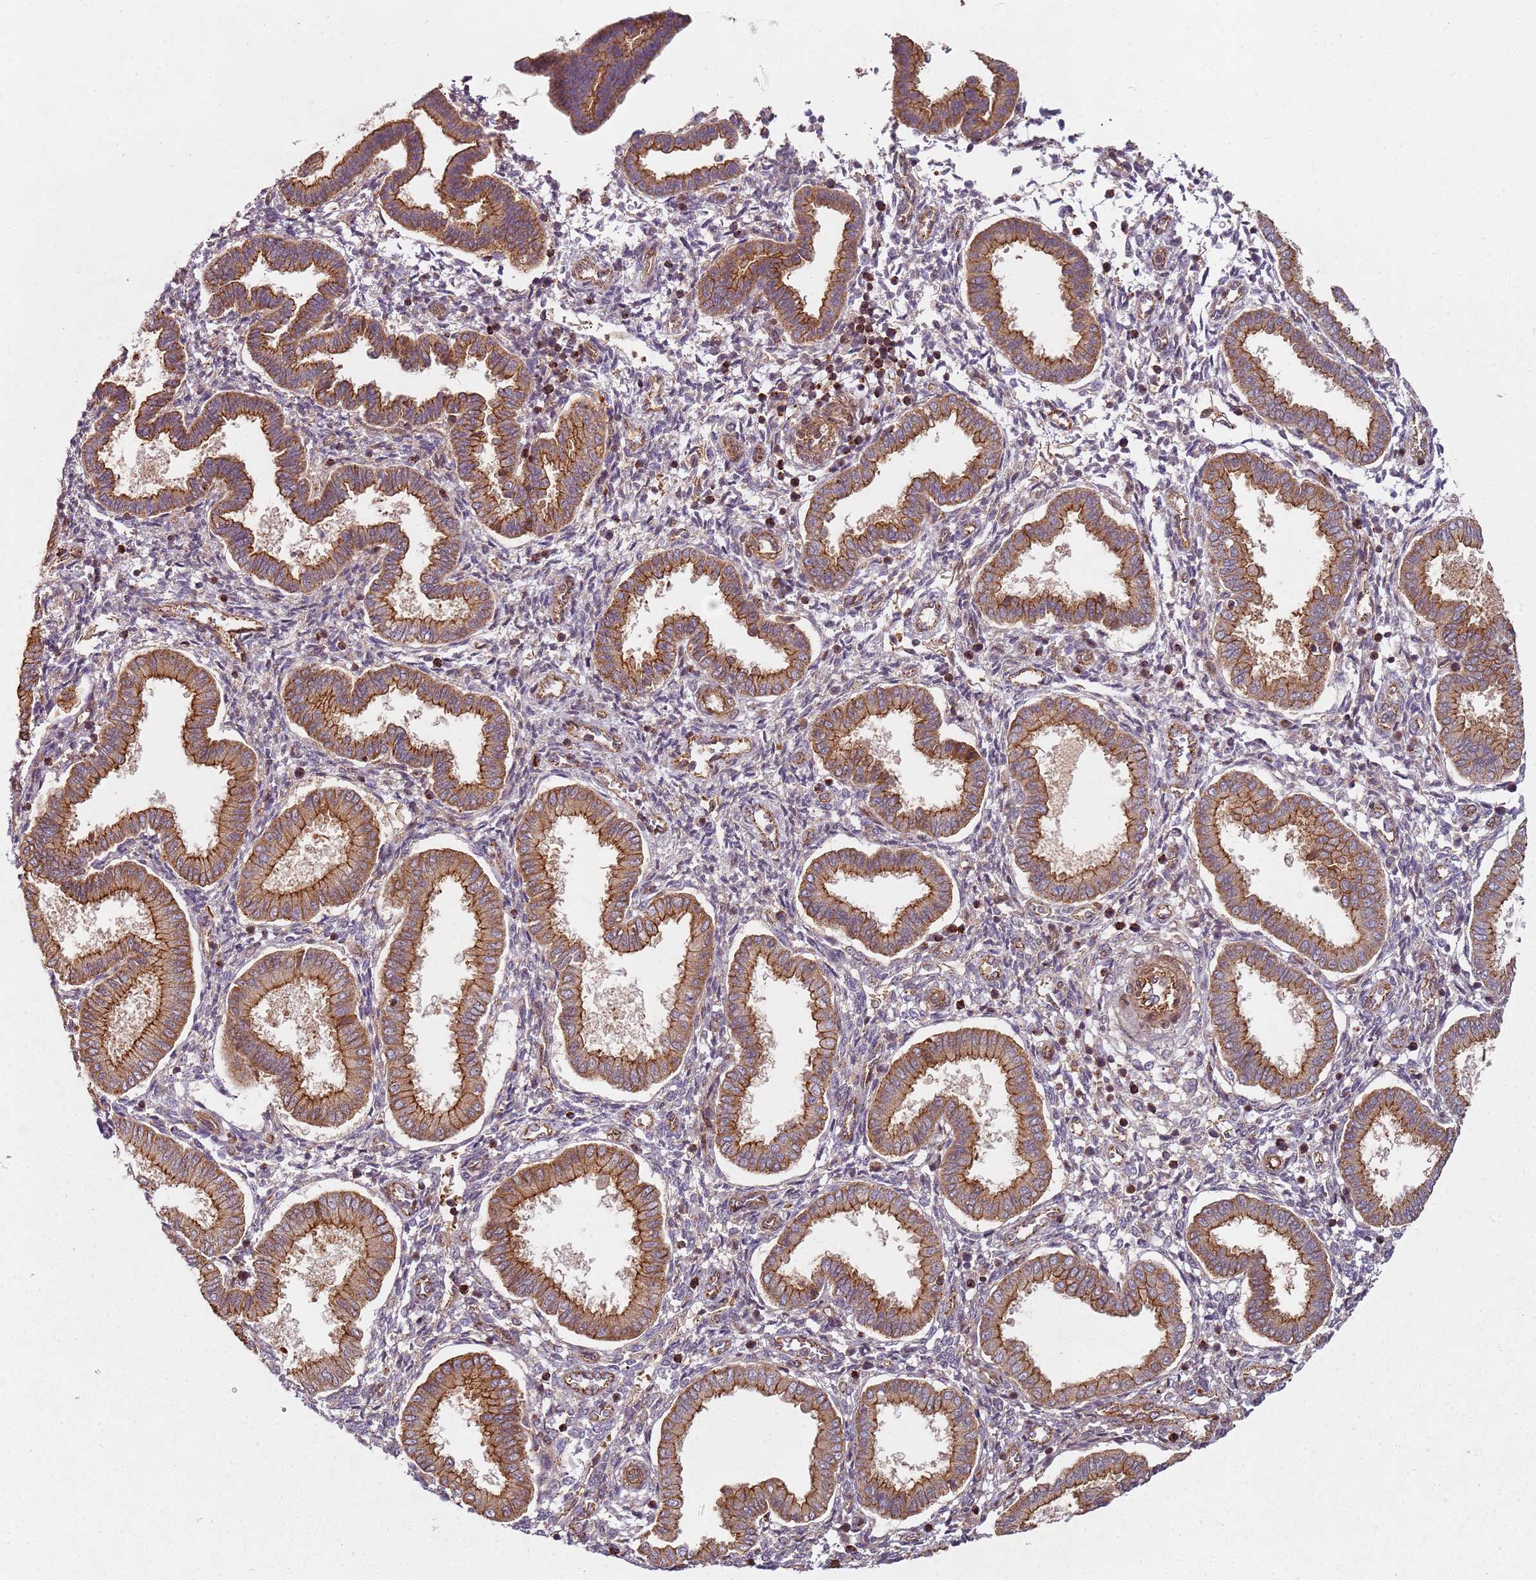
{"staining": {"intensity": "weak", "quantity": "25%-75%", "location": "cytoplasmic/membranous"}, "tissue": "endometrium", "cell_type": "Cells in endometrial stroma", "image_type": "normal", "snomed": [{"axis": "morphology", "description": "Normal tissue, NOS"}, {"axis": "topography", "description": "Endometrium"}], "caption": "Immunohistochemical staining of unremarkable human endometrium displays 25%-75% levels of weak cytoplasmic/membranous protein positivity in approximately 25%-75% of cells in endometrial stroma. The staining is performed using DAB (3,3'-diaminobenzidine) brown chromogen to label protein expression. The nuclei are counter-stained blue using hematoxylin.", "gene": "C2CD4B", "patient": {"sex": "female", "age": 24}}